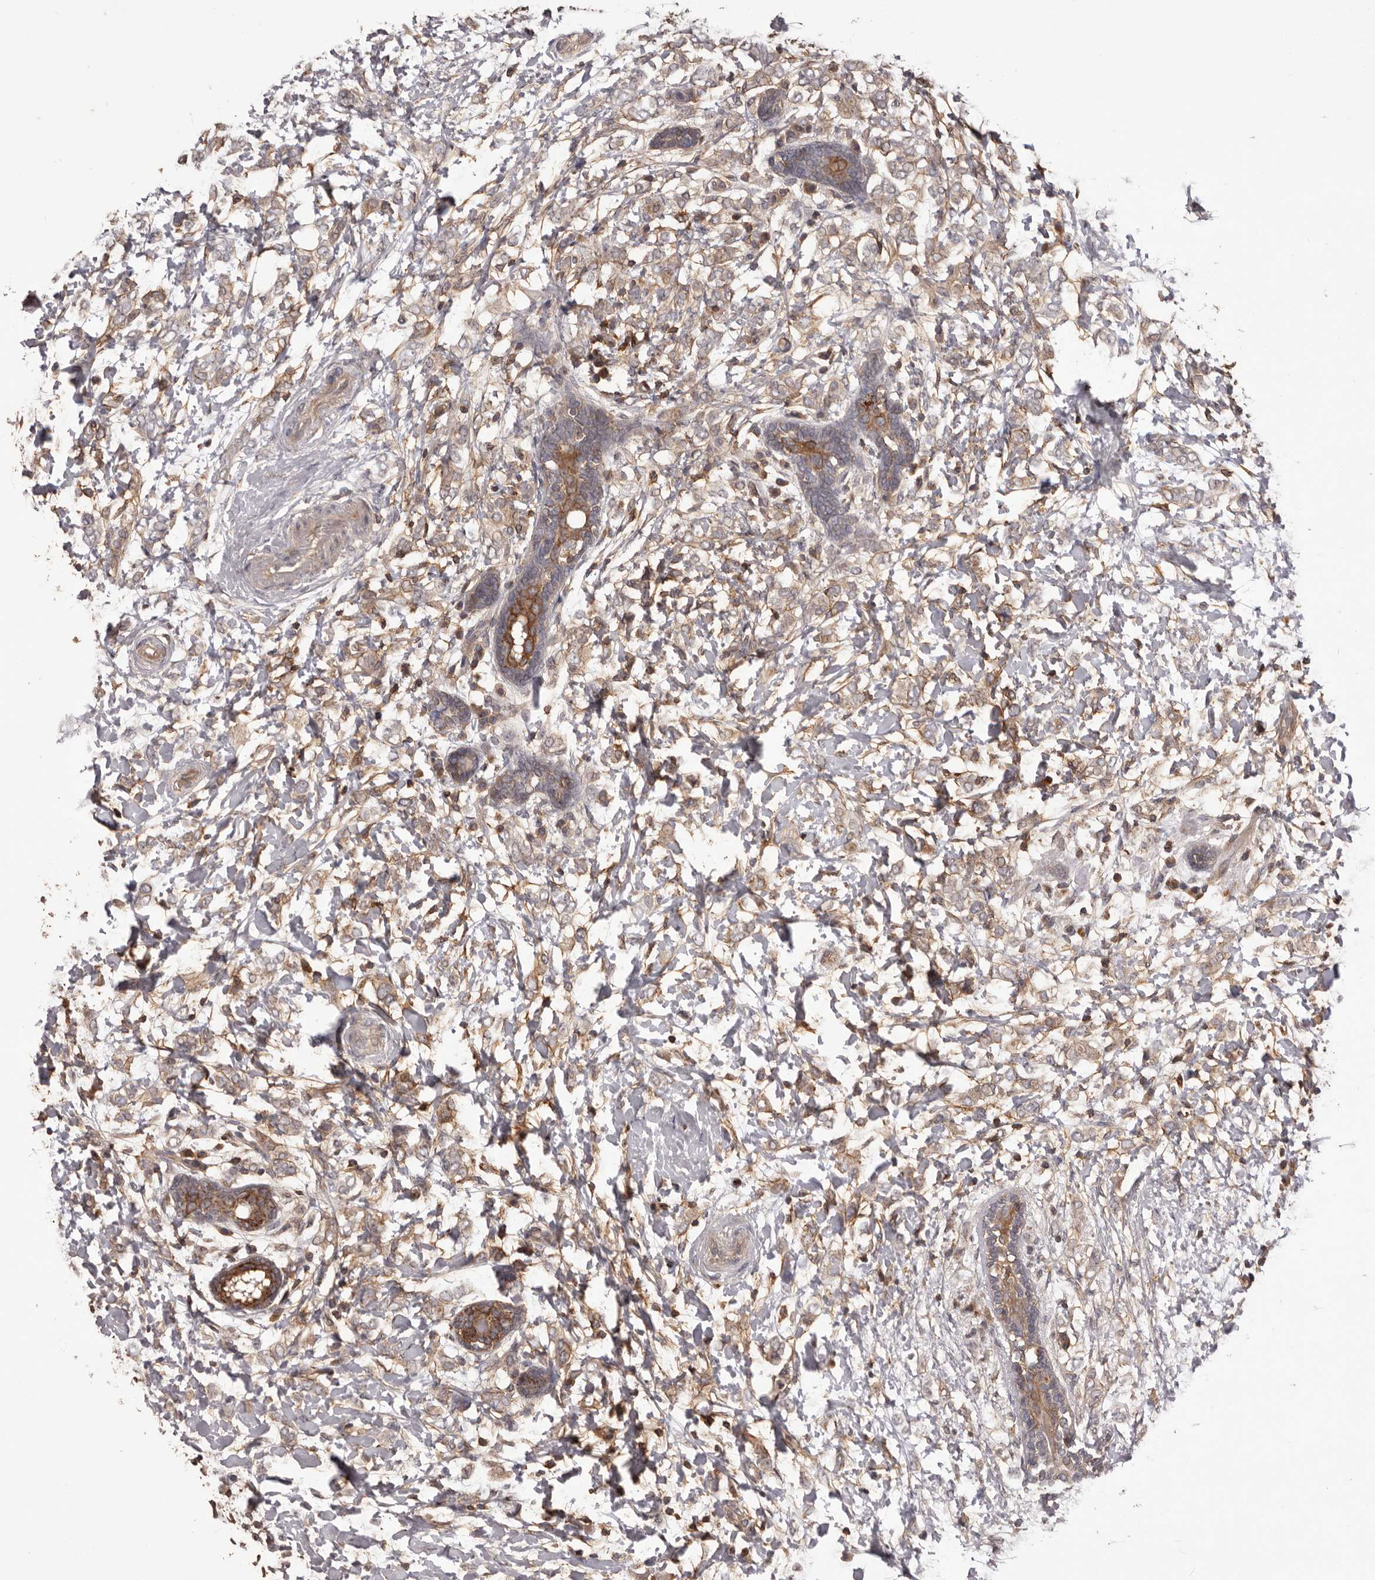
{"staining": {"intensity": "weak", "quantity": ">75%", "location": "cytoplasmic/membranous"}, "tissue": "breast cancer", "cell_type": "Tumor cells", "image_type": "cancer", "snomed": [{"axis": "morphology", "description": "Normal tissue, NOS"}, {"axis": "morphology", "description": "Lobular carcinoma"}, {"axis": "topography", "description": "Breast"}], "caption": "Protein analysis of breast cancer tissue shows weak cytoplasmic/membranous staining in approximately >75% of tumor cells. (DAB (3,3'-diaminobenzidine) = brown stain, brightfield microscopy at high magnification).", "gene": "GLIPR2", "patient": {"sex": "female", "age": 47}}